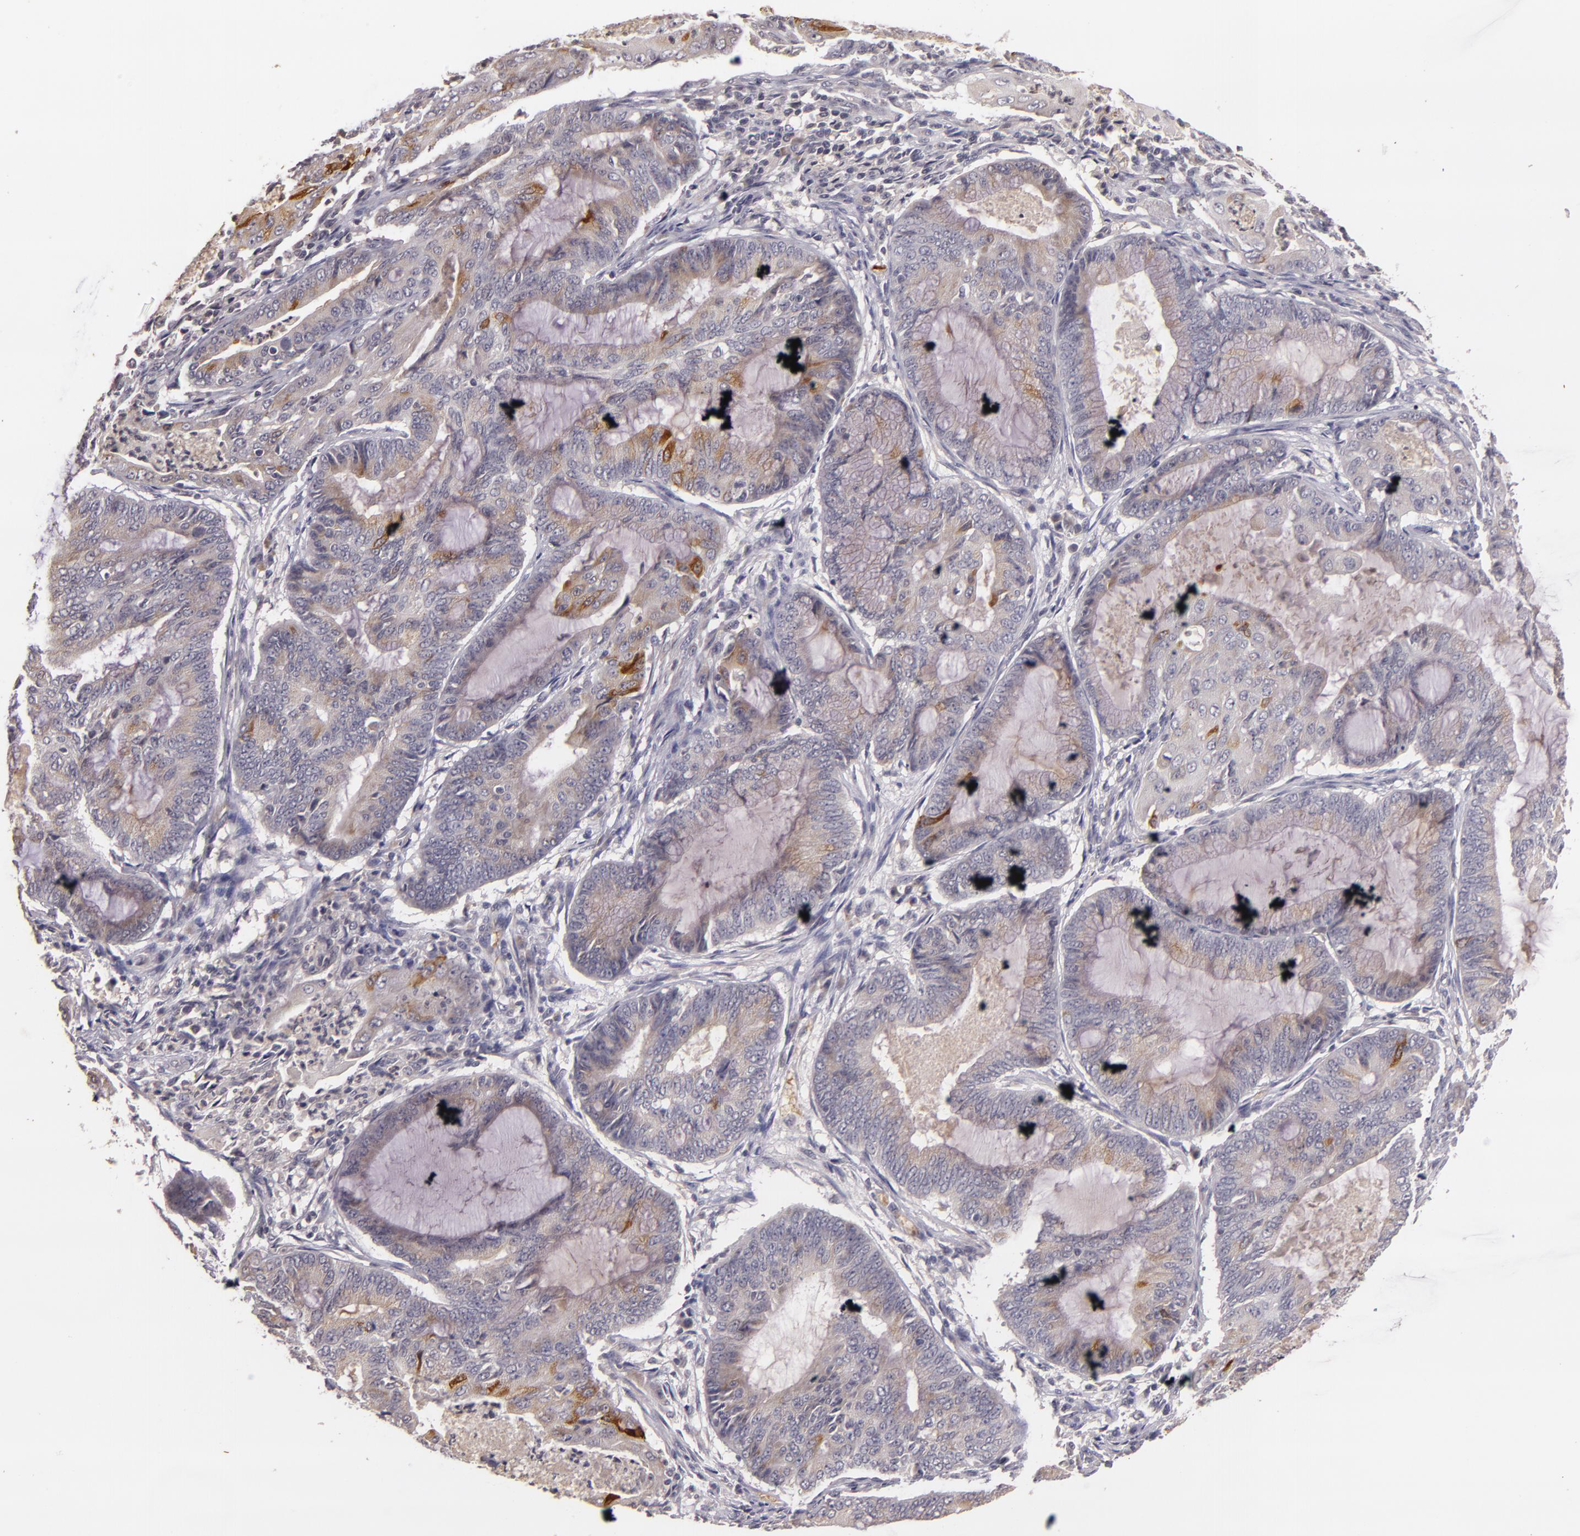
{"staining": {"intensity": "moderate", "quantity": "<25%", "location": "cytoplasmic/membranous"}, "tissue": "endometrial cancer", "cell_type": "Tumor cells", "image_type": "cancer", "snomed": [{"axis": "morphology", "description": "Adenocarcinoma, NOS"}, {"axis": "topography", "description": "Endometrium"}], "caption": "This is an image of IHC staining of endometrial adenocarcinoma, which shows moderate expression in the cytoplasmic/membranous of tumor cells.", "gene": "TFF1", "patient": {"sex": "female", "age": 63}}